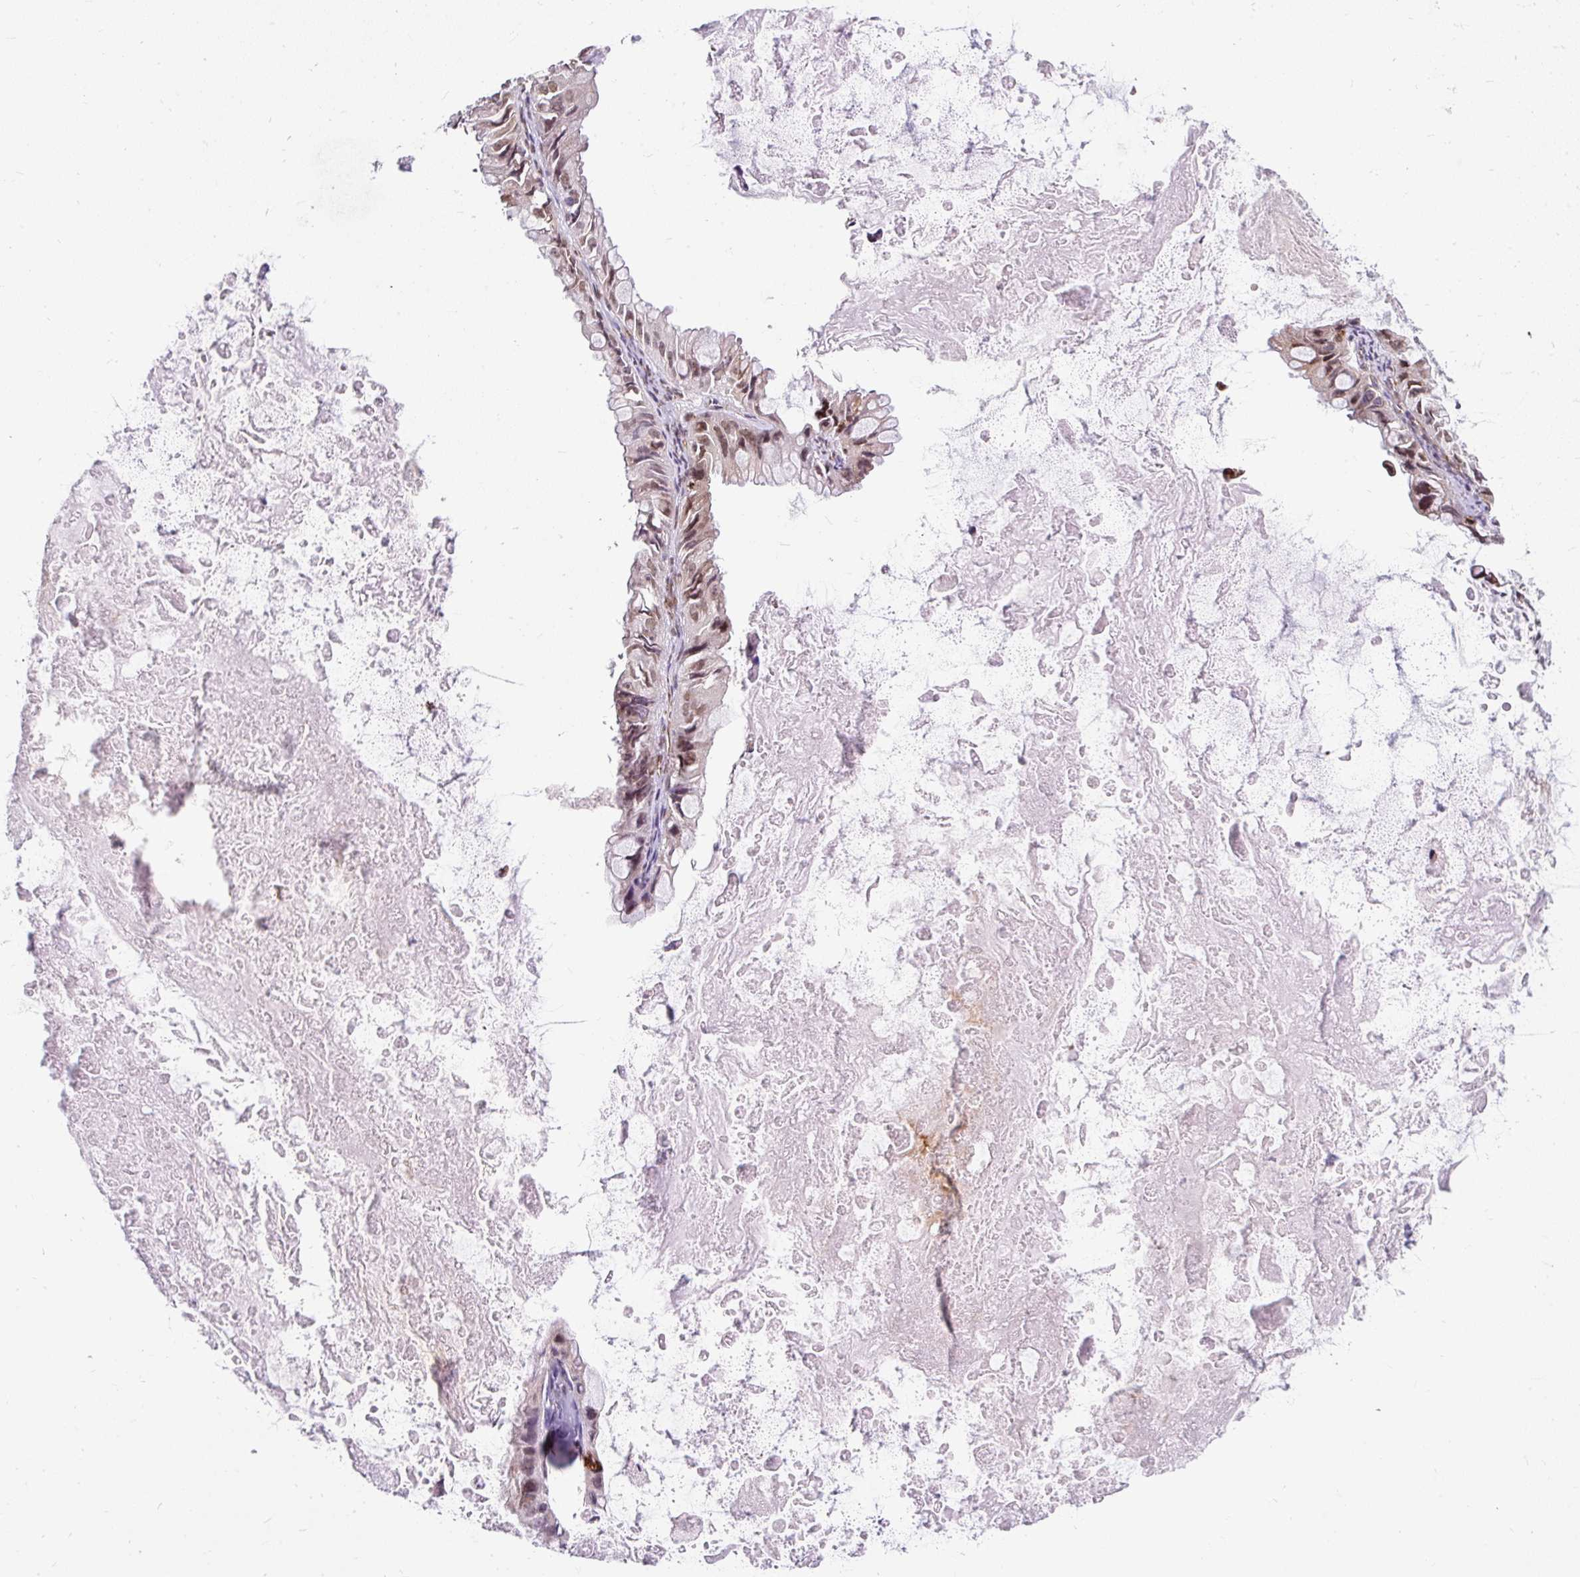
{"staining": {"intensity": "moderate", "quantity": ">75%", "location": "nuclear"}, "tissue": "ovarian cancer", "cell_type": "Tumor cells", "image_type": "cancer", "snomed": [{"axis": "morphology", "description": "Cystadenocarcinoma, mucinous, NOS"}, {"axis": "topography", "description": "Ovary"}], "caption": "Ovarian cancer (mucinous cystadenocarcinoma) stained with DAB (3,3'-diaminobenzidine) immunohistochemistry (IHC) reveals medium levels of moderate nuclear staining in approximately >75% of tumor cells.", "gene": "LUC7L2", "patient": {"sex": "female", "age": 61}}